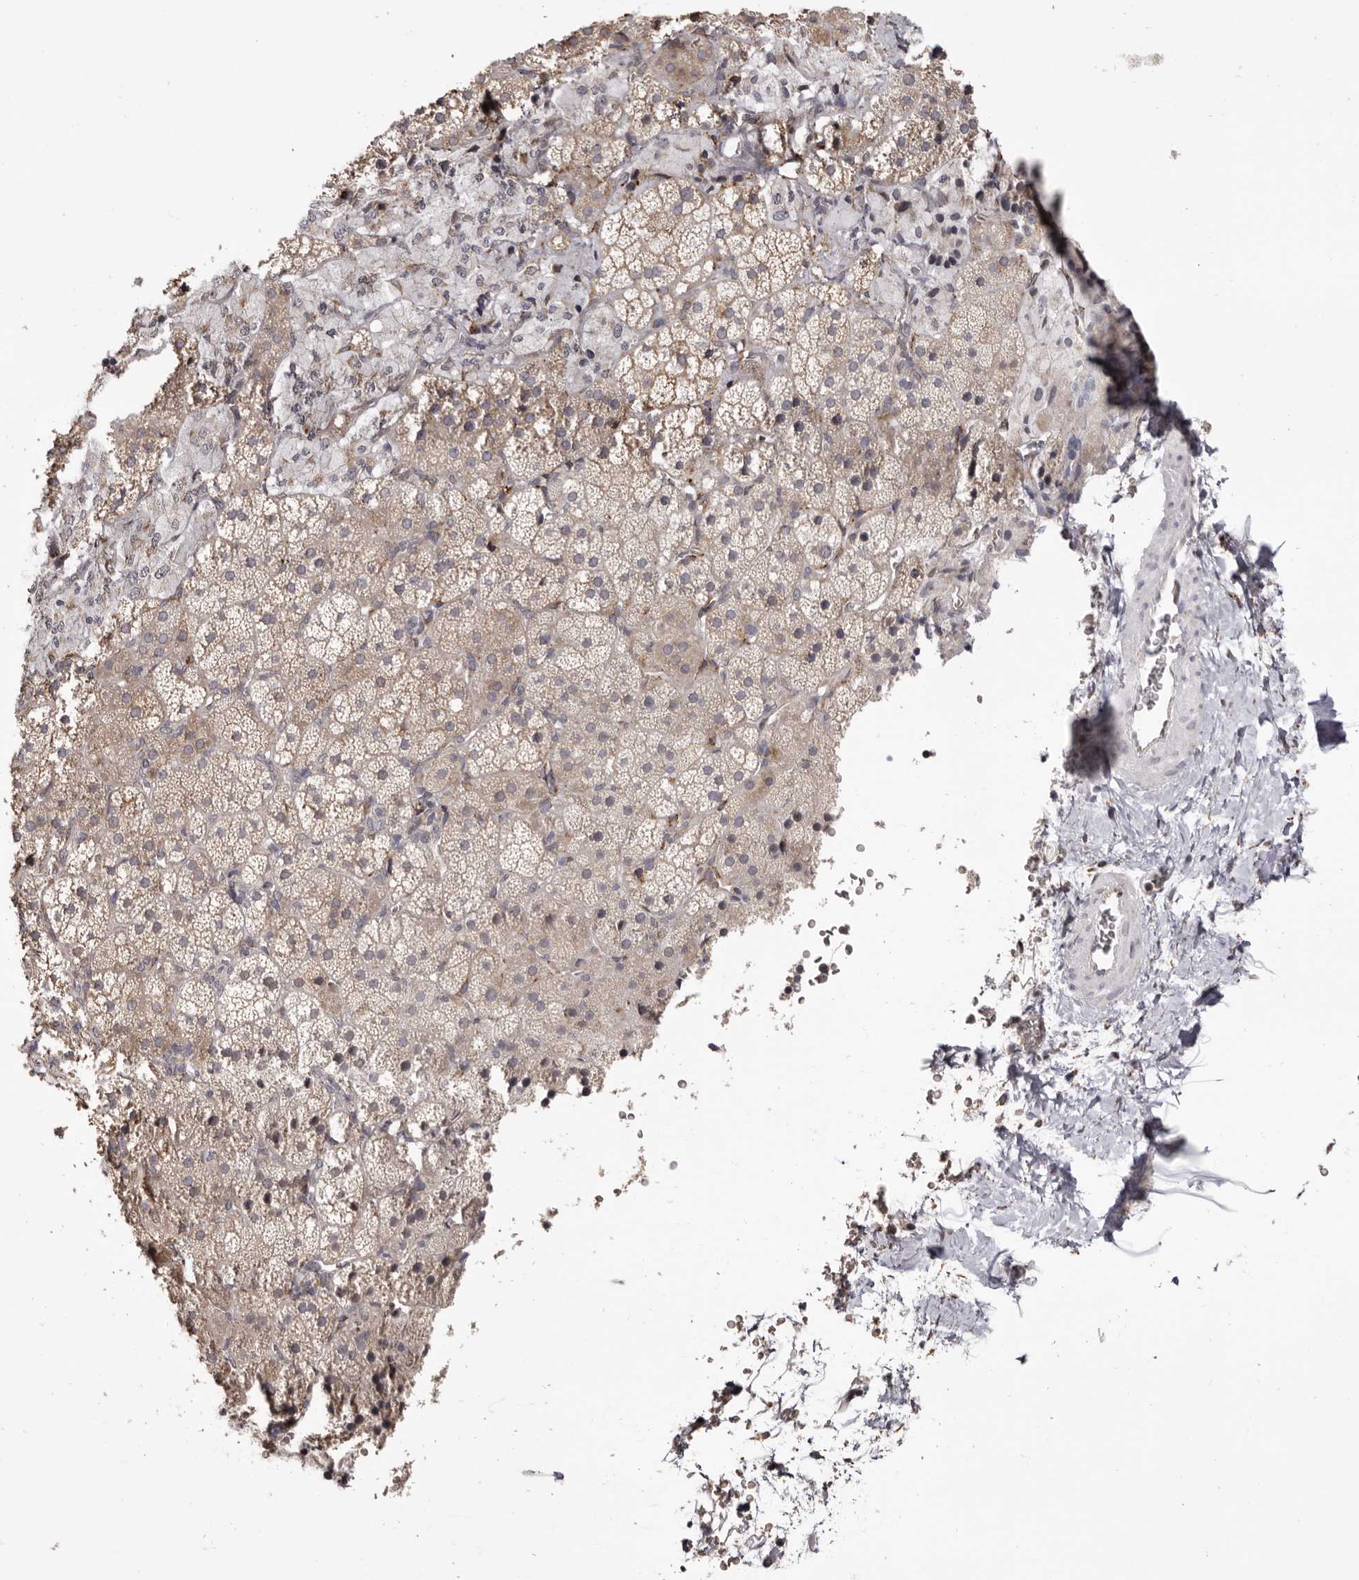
{"staining": {"intensity": "weak", "quantity": ">75%", "location": "cytoplasmic/membranous"}, "tissue": "adrenal gland", "cell_type": "Glandular cells", "image_type": "normal", "snomed": [{"axis": "morphology", "description": "Normal tissue, NOS"}, {"axis": "topography", "description": "Adrenal gland"}], "caption": "This micrograph demonstrates normal adrenal gland stained with IHC to label a protein in brown. The cytoplasmic/membranous of glandular cells show weak positivity for the protein. Nuclei are counter-stained blue.", "gene": "PIGX", "patient": {"sex": "female", "age": 44}}